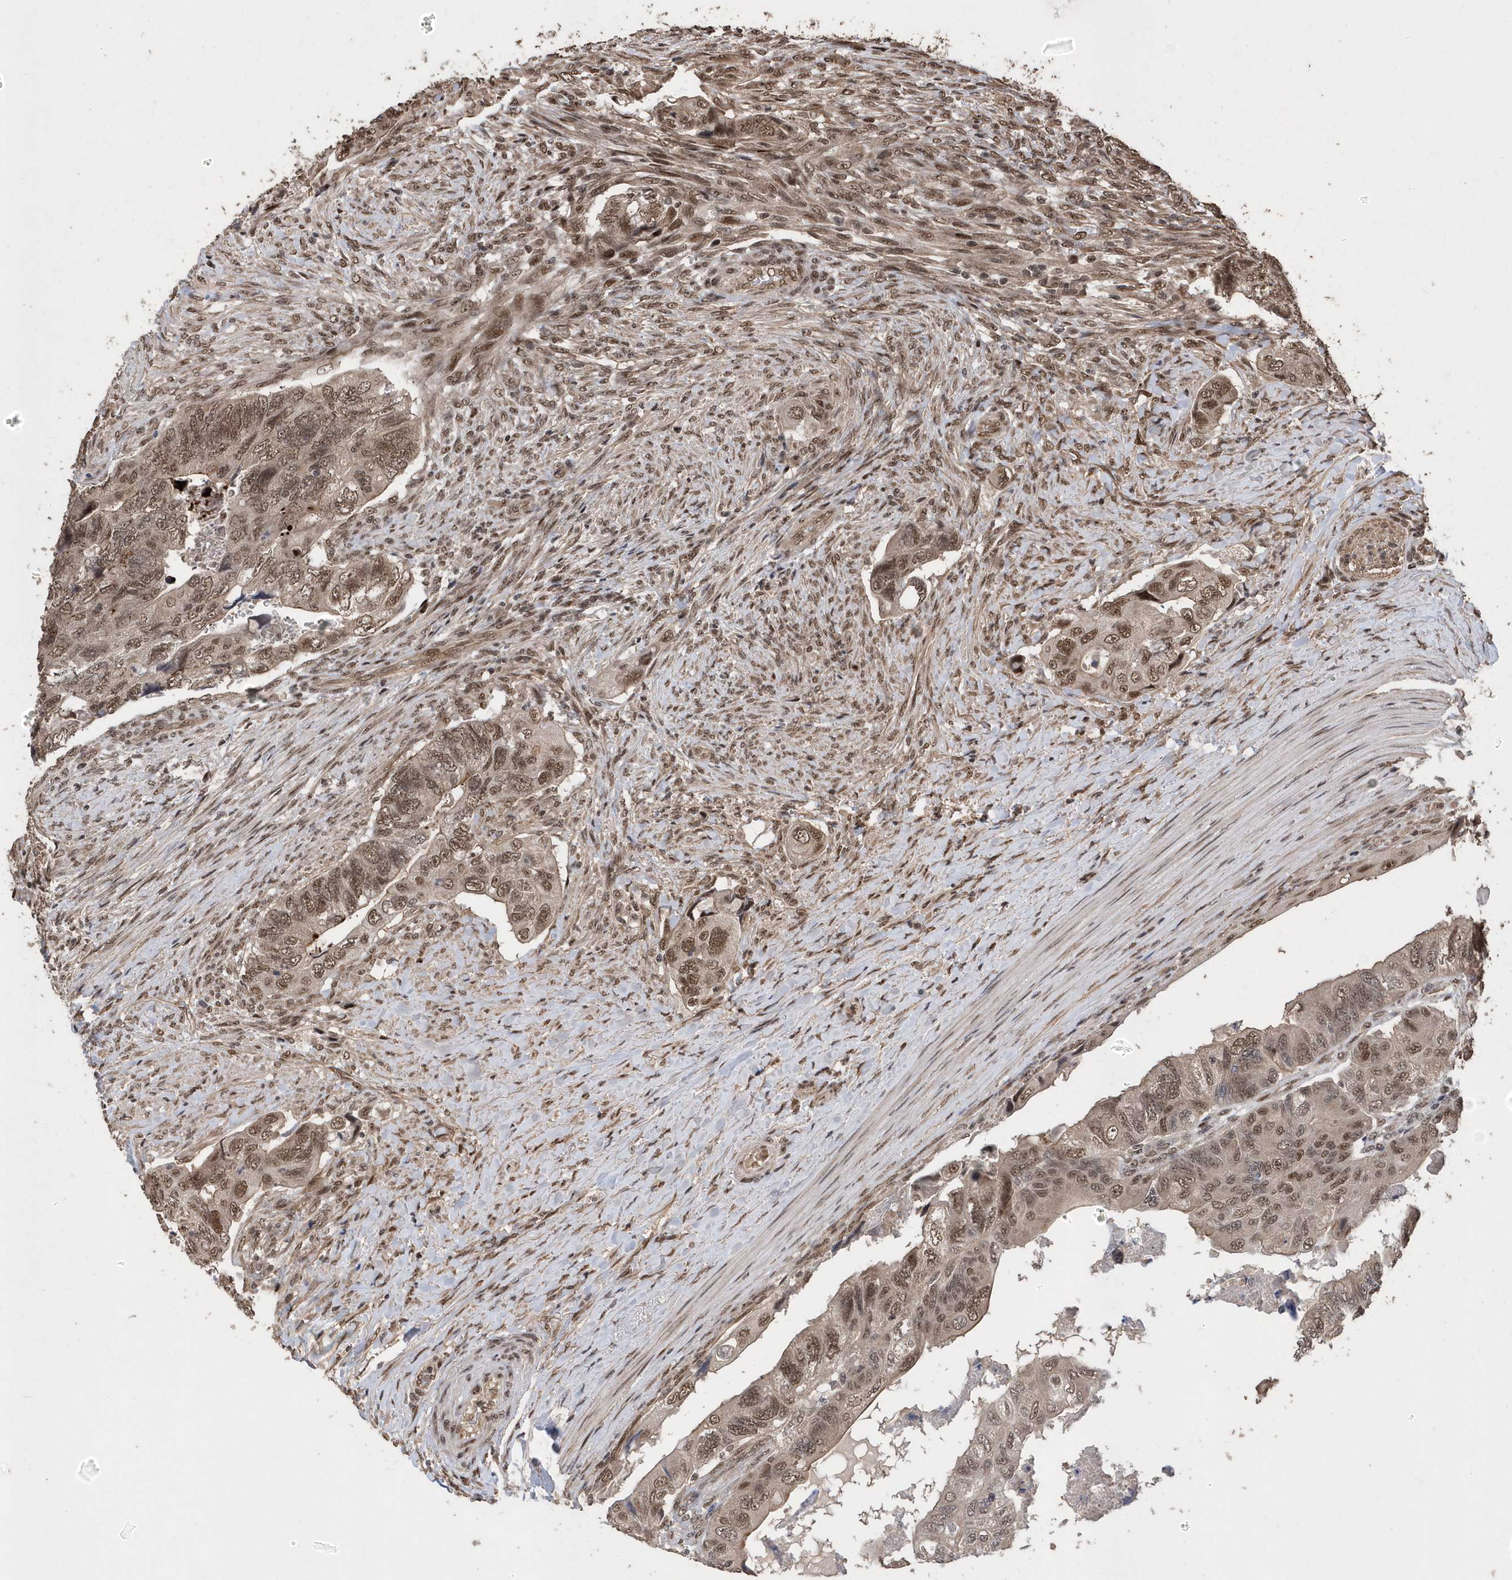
{"staining": {"intensity": "moderate", "quantity": ">75%", "location": "nuclear"}, "tissue": "colorectal cancer", "cell_type": "Tumor cells", "image_type": "cancer", "snomed": [{"axis": "morphology", "description": "Adenocarcinoma, NOS"}, {"axis": "topography", "description": "Rectum"}], "caption": "Moderate nuclear positivity is appreciated in about >75% of tumor cells in colorectal cancer (adenocarcinoma).", "gene": "INTS12", "patient": {"sex": "male", "age": 63}}